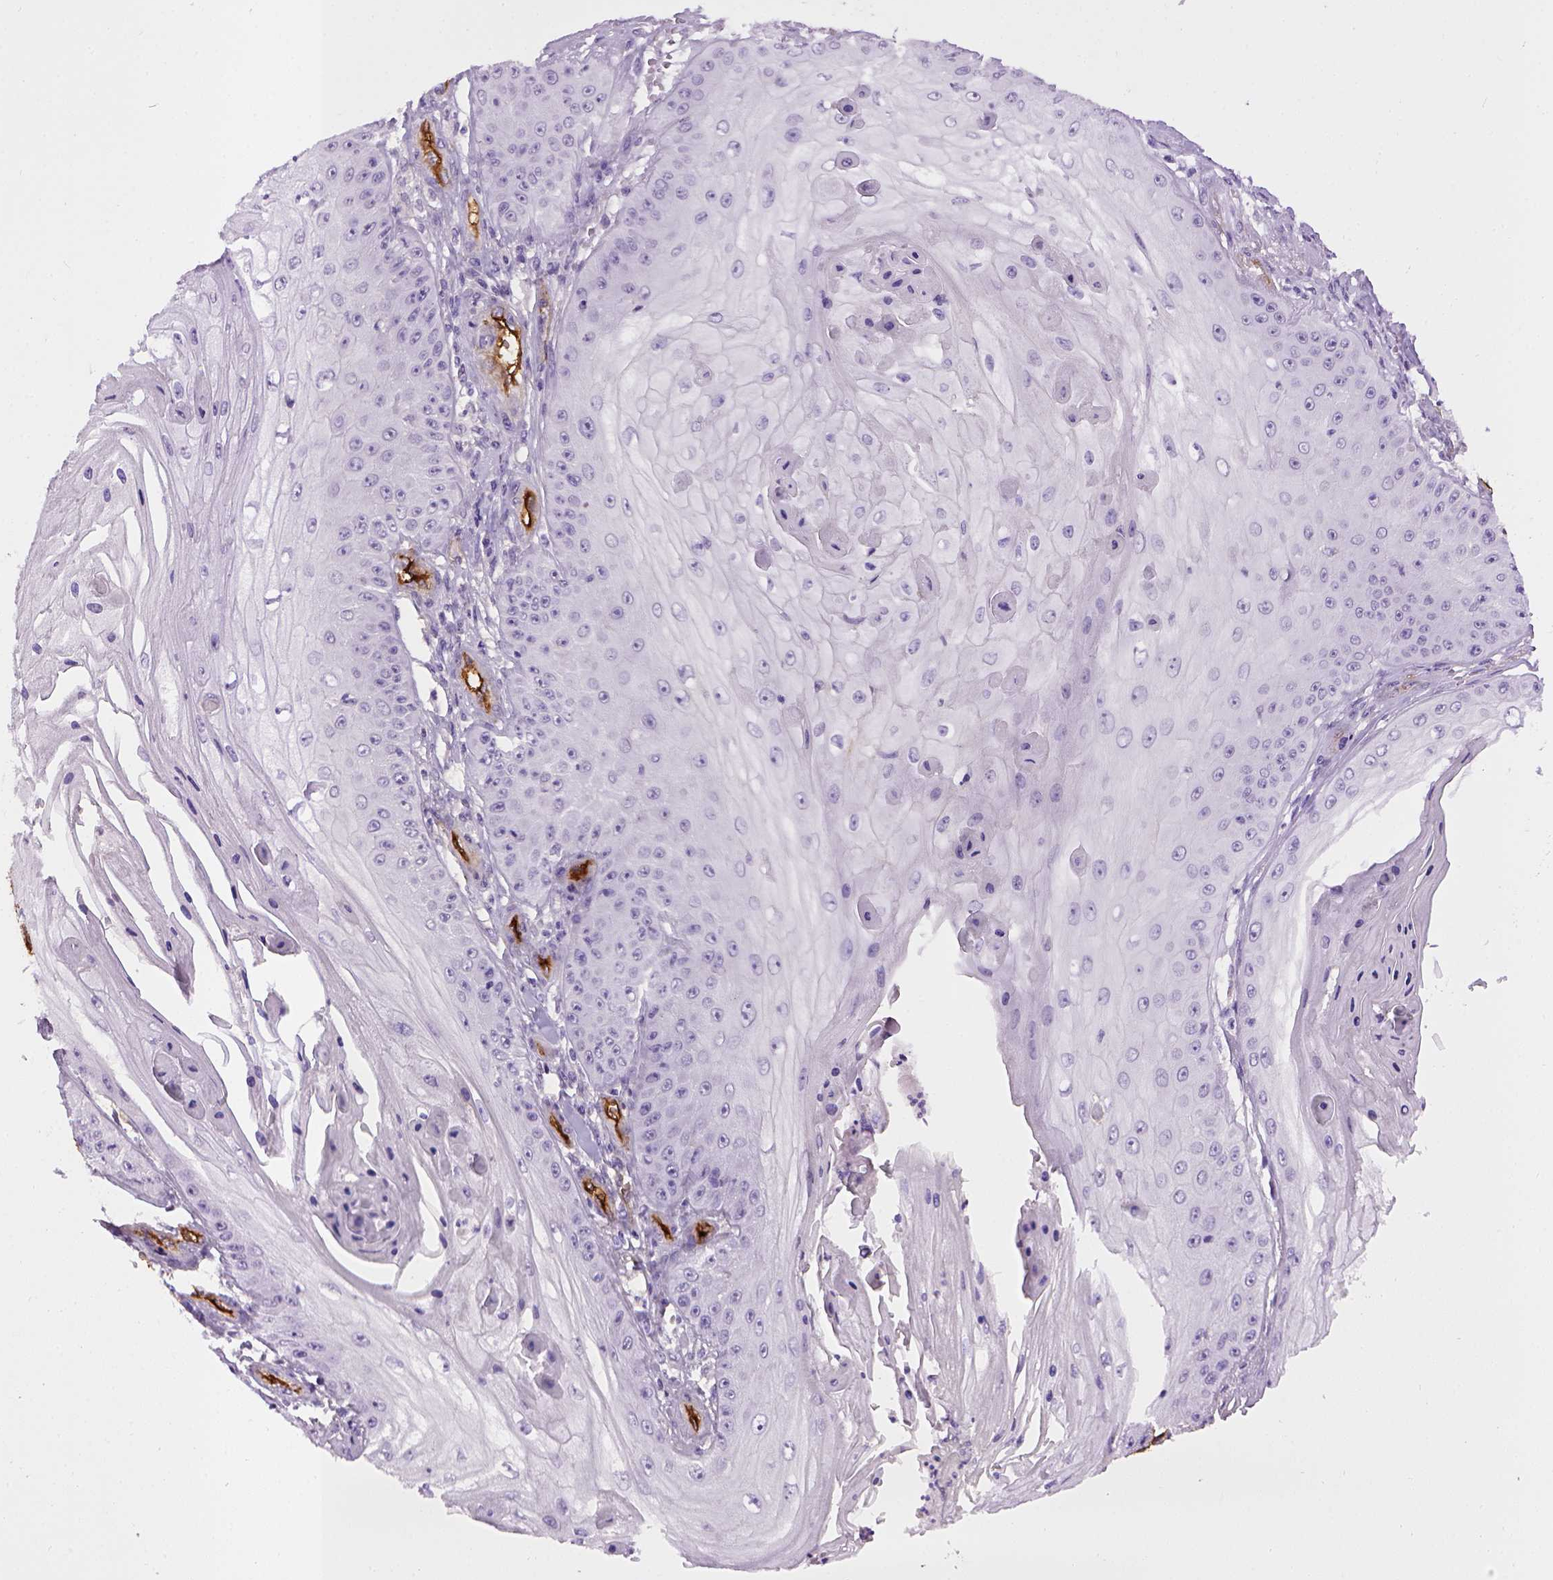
{"staining": {"intensity": "negative", "quantity": "none", "location": "none"}, "tissue": "skin cancer", "cell_type": "Tumor cells", "image_type": "cancer", "snomed": [{"axis": "morphology", "description": "Squamous cell carcinoma, NOS"}, {"axis": "topography", "description": "Skin"}], "caption": "An image of squamous cell carcinoma (skin) stained for a protein displays no brown staining in tumor cells. (DAB (3,3'-diaminobenzidine) IHC with hematoxylin counter stain).", "gene": "ENG", "patient": {"sex": "male", "age": 70}}